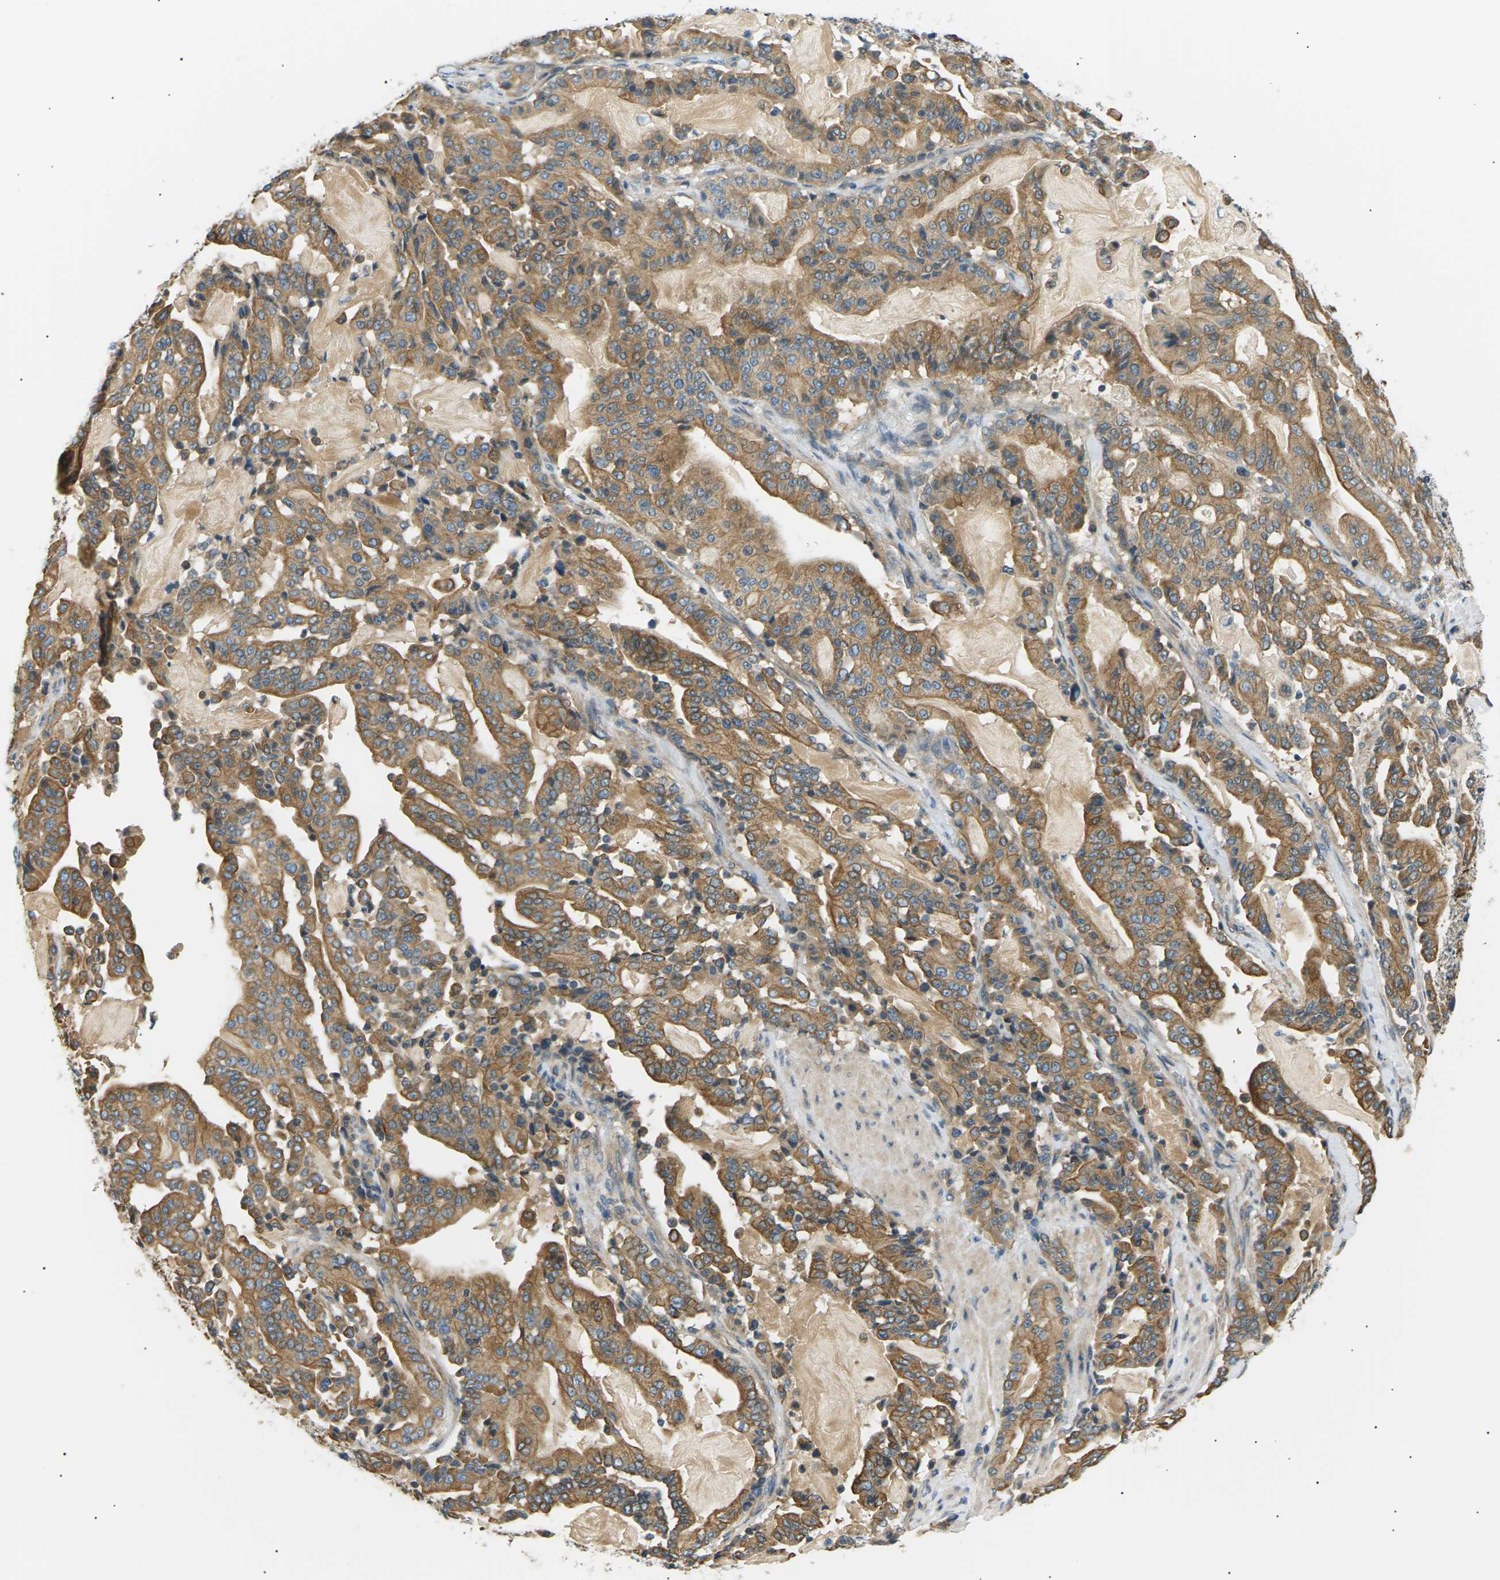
{"staining": {"intensity": "moderate", "quantity": ">75%", "location": "cytoplasmic/membranous"}, "tissue": "pancreatic cancer", "cell_type": "Tumor cells", "image_type": "cancer", "snomed": [{"axis": "morphology", "description": "Adenocarcinoma, NOS"}, {"axis": "topography", "description": "Pancreas"}], "caption": "Immunohistochemistry micrograph of neoplastic tissue: human adenocarcinoma (pancreatic) stained using immunohistochemistry demonstrates medium levels of moderate protein expression localized specifically in the cytoplasmic/membranous of tumor cells, appearing as a cytoplasmic/membranous brown color.", "gene": "TBC1D8", "patient": {"sex": "male", "age": 63}}